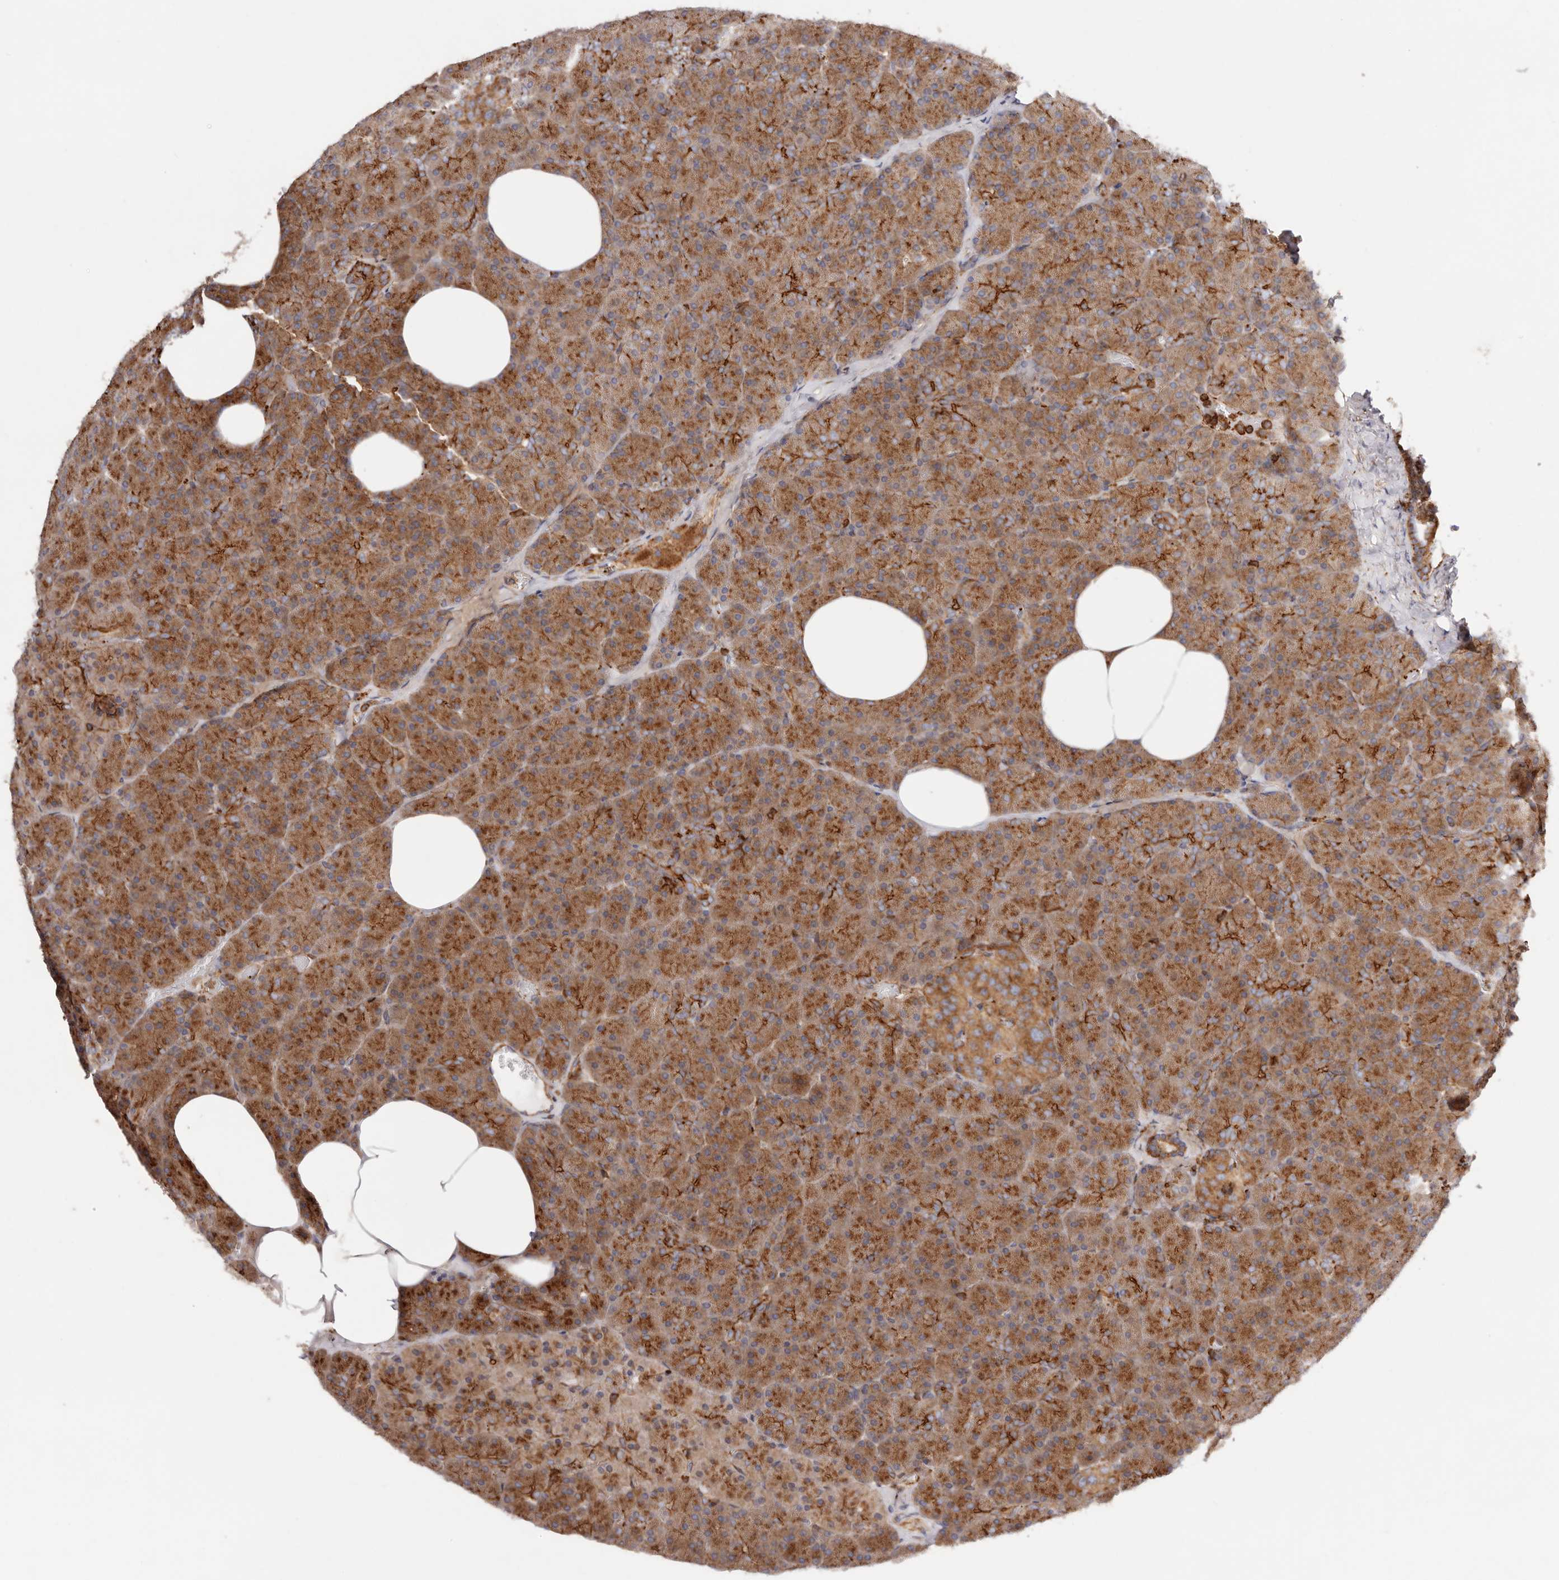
{"staining": {"intensity": "strong", "quantity": ">75%", "location": "cytoplasmic/membranous"}, "tissue": "pancreas", "cell_type": "Exocrine glandular cells", "image_type": "normal", "snomed": [{"axis": "morphology", "description": "Normal tissue, NOS"}, {"axis": "morphology", "description": "Carcinoid, malignant, NOS"}, {"axis": "topography", "description": "Pancreas"}], "caption": "IHC histopathology image of normal pancreas stained for a protein (brown), which displays high levels of strong cytoplasmic/membranous positivity in about >75% of exocrine glandular cells.", "gene": "PTPN22", "patient": {"sex": "female", "age": 35}}